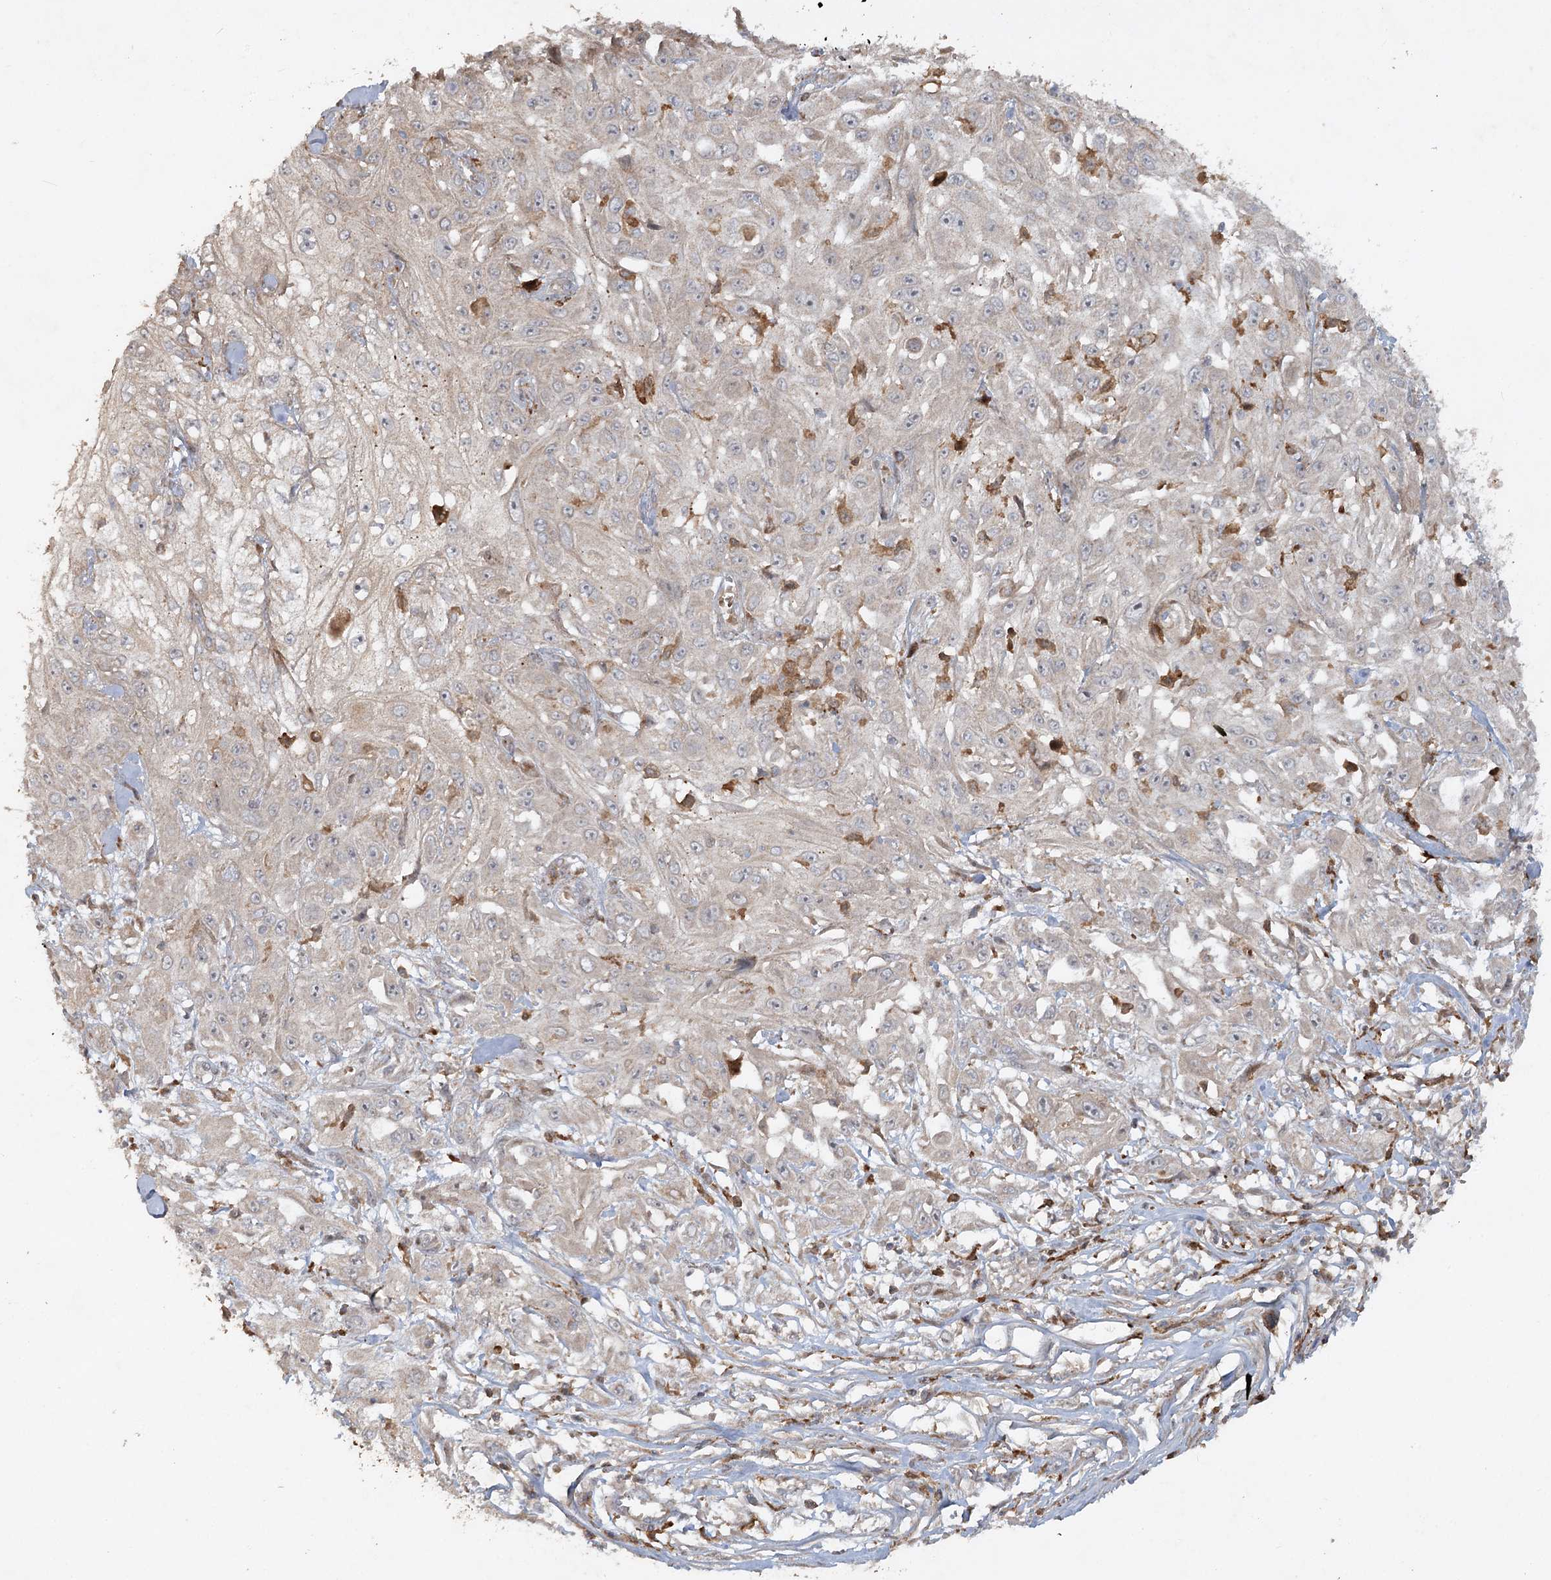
{"staining": {"intensity": "weak", "quantity": "<25%", "location": "cytoplasmic/membranous"}, "tissue": "skin cancer", "cell_type": "Tumor cells", "image_type": "cancer", "snomed": [{"axis": "morphology", "description": "Squamous cell carcinoma, NOS"}, {"axis": "morphology", "description": "Squamous cell carcinoma, metastatic, NOS"}, {"axis": "topography", "description": "Skin"}, {"axis": "topography", "description": "Lymph node"}], "caption": "A histopathology image of skin cancer stained for a protein displays no brown staining in tumor cells.", "gene": "KBTBD4", "patient": {"sex": "male", "age": 75}}